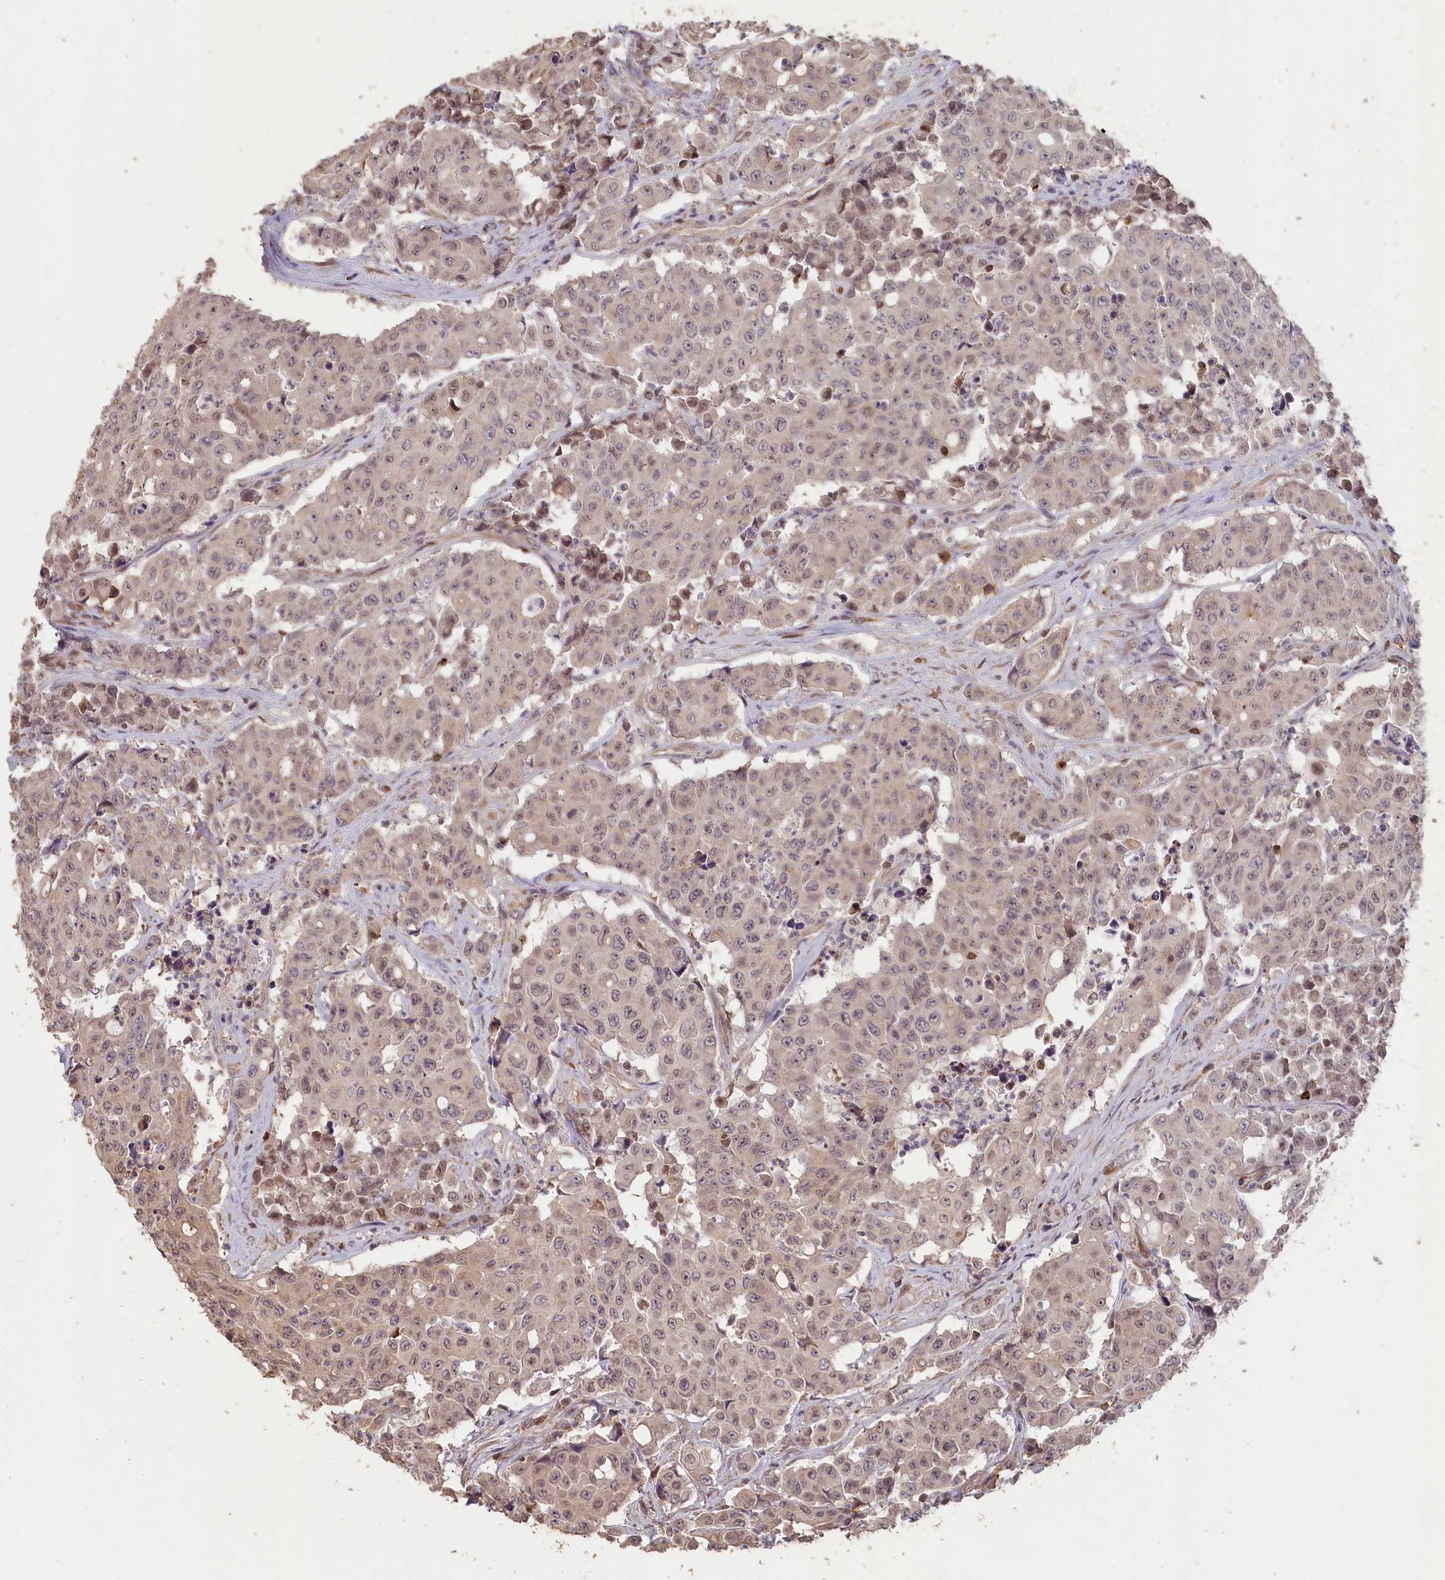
{"staining": {"intensity": "weak", "quantity": "25%-75%", "location": "cytoplasmic/membranous,nuclear"}, "tissue": "colorectal cancer", "cell_type": "Tumor cells", "image_type": "cancer", "snomed": [{"axis": "morphology", "description": "Adenocarcinoma, NOS"}, {"axis": "topography", "description": "Colon"}], "caption": "Immunohistochemical staining of human colorectal adenocarcinoma shows low levels of weak cytoplasmic/membranous and nuclear protein expression in about 25%-75% of tumor cells.", "gene": "MADD", "patient": {"sex": "male", "age": 51}}